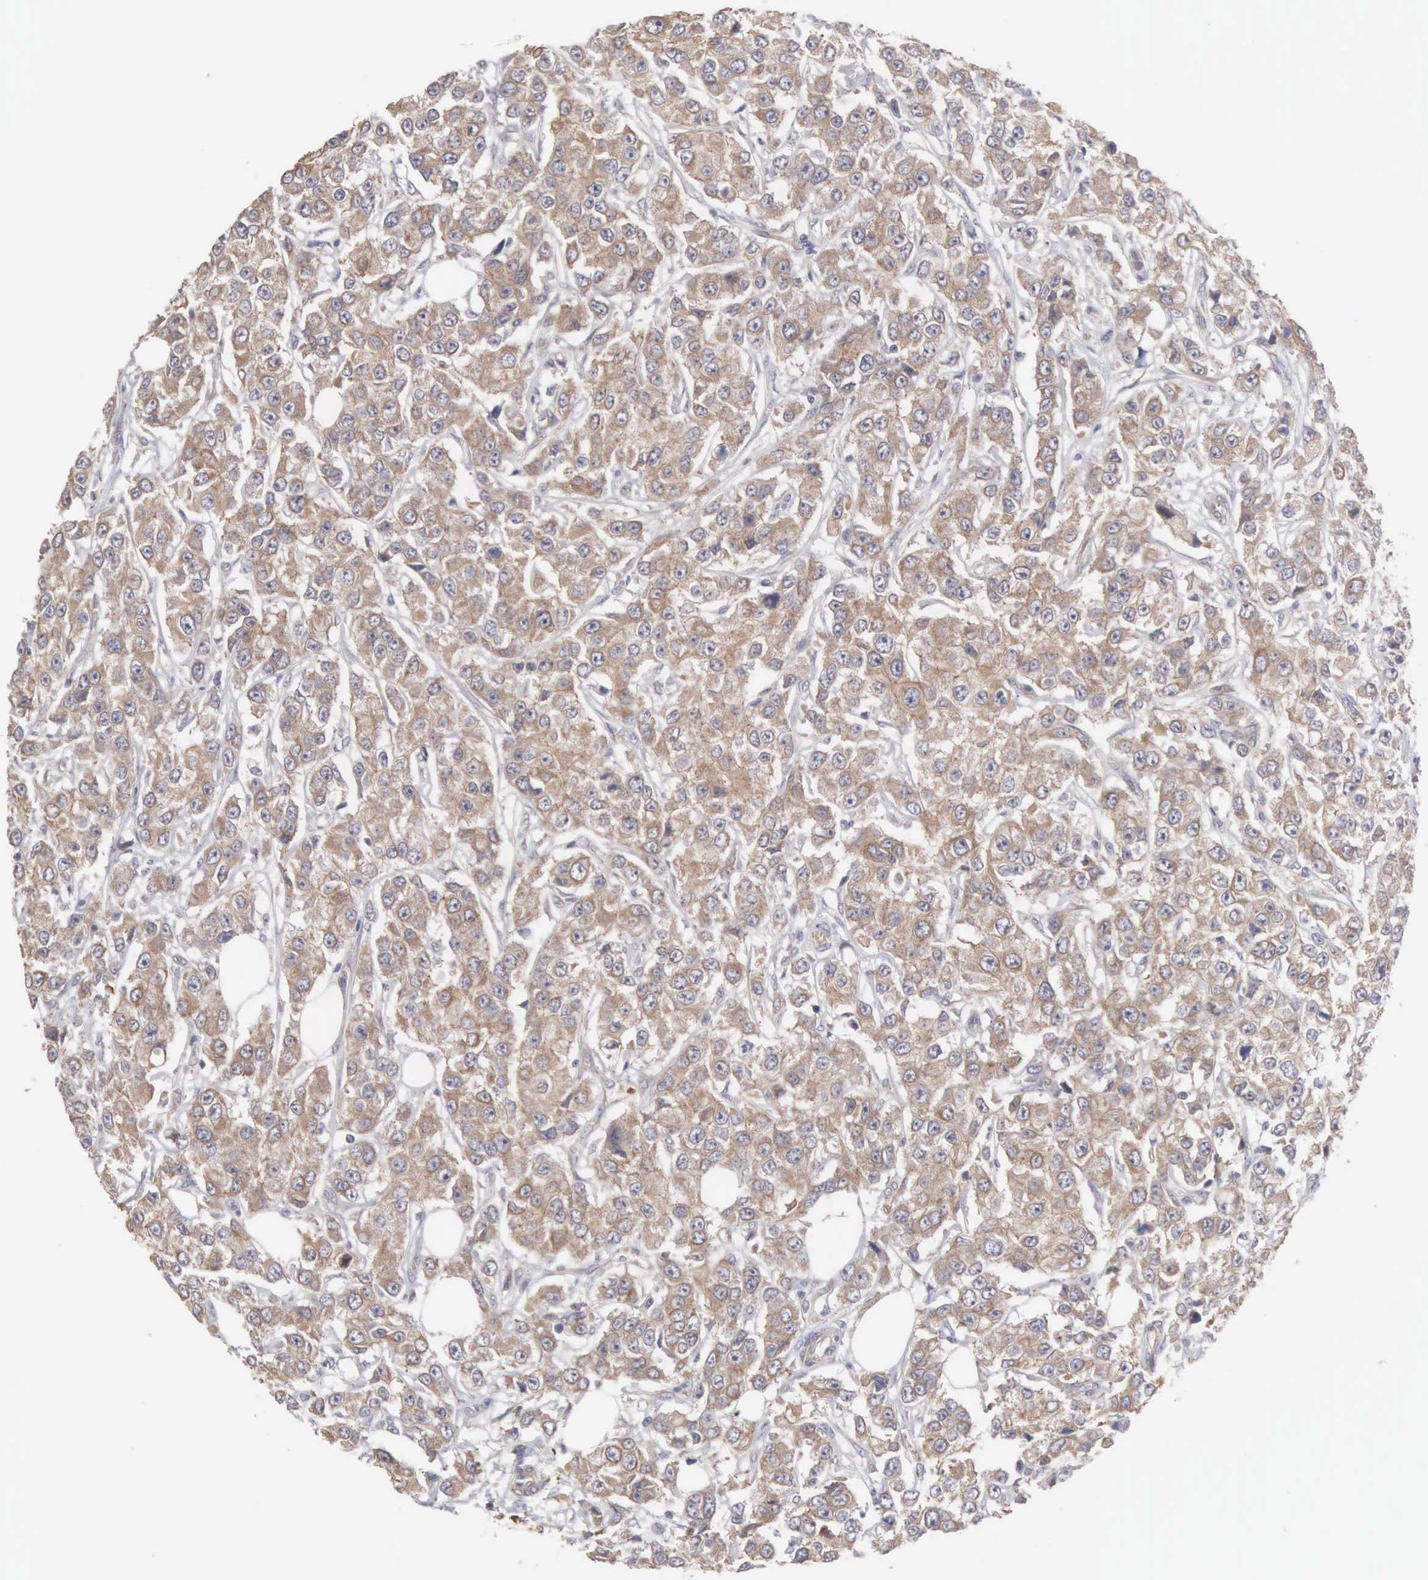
{"staining": {"intensity": "moderate", "quantity": ">75%", "location": "cytoplasmic/membranous"}, "tissue": "breast cancer", "cell_type": "Tumor cells", "image_type": "cancer", "snomed": [{"axis": "morphology", "description": "Duct carcinoma"}, {"axis": "topography", "description": "Breast"}], "caption": "IHC photomicrograph of human breast cancer stained for a protein (brown), which shows medium levels of moderate cytoplasmic/membranous expression in about >75% of tumor cells.", "gene": "INF2", "patient": {"sex": "female", "age": 58}}